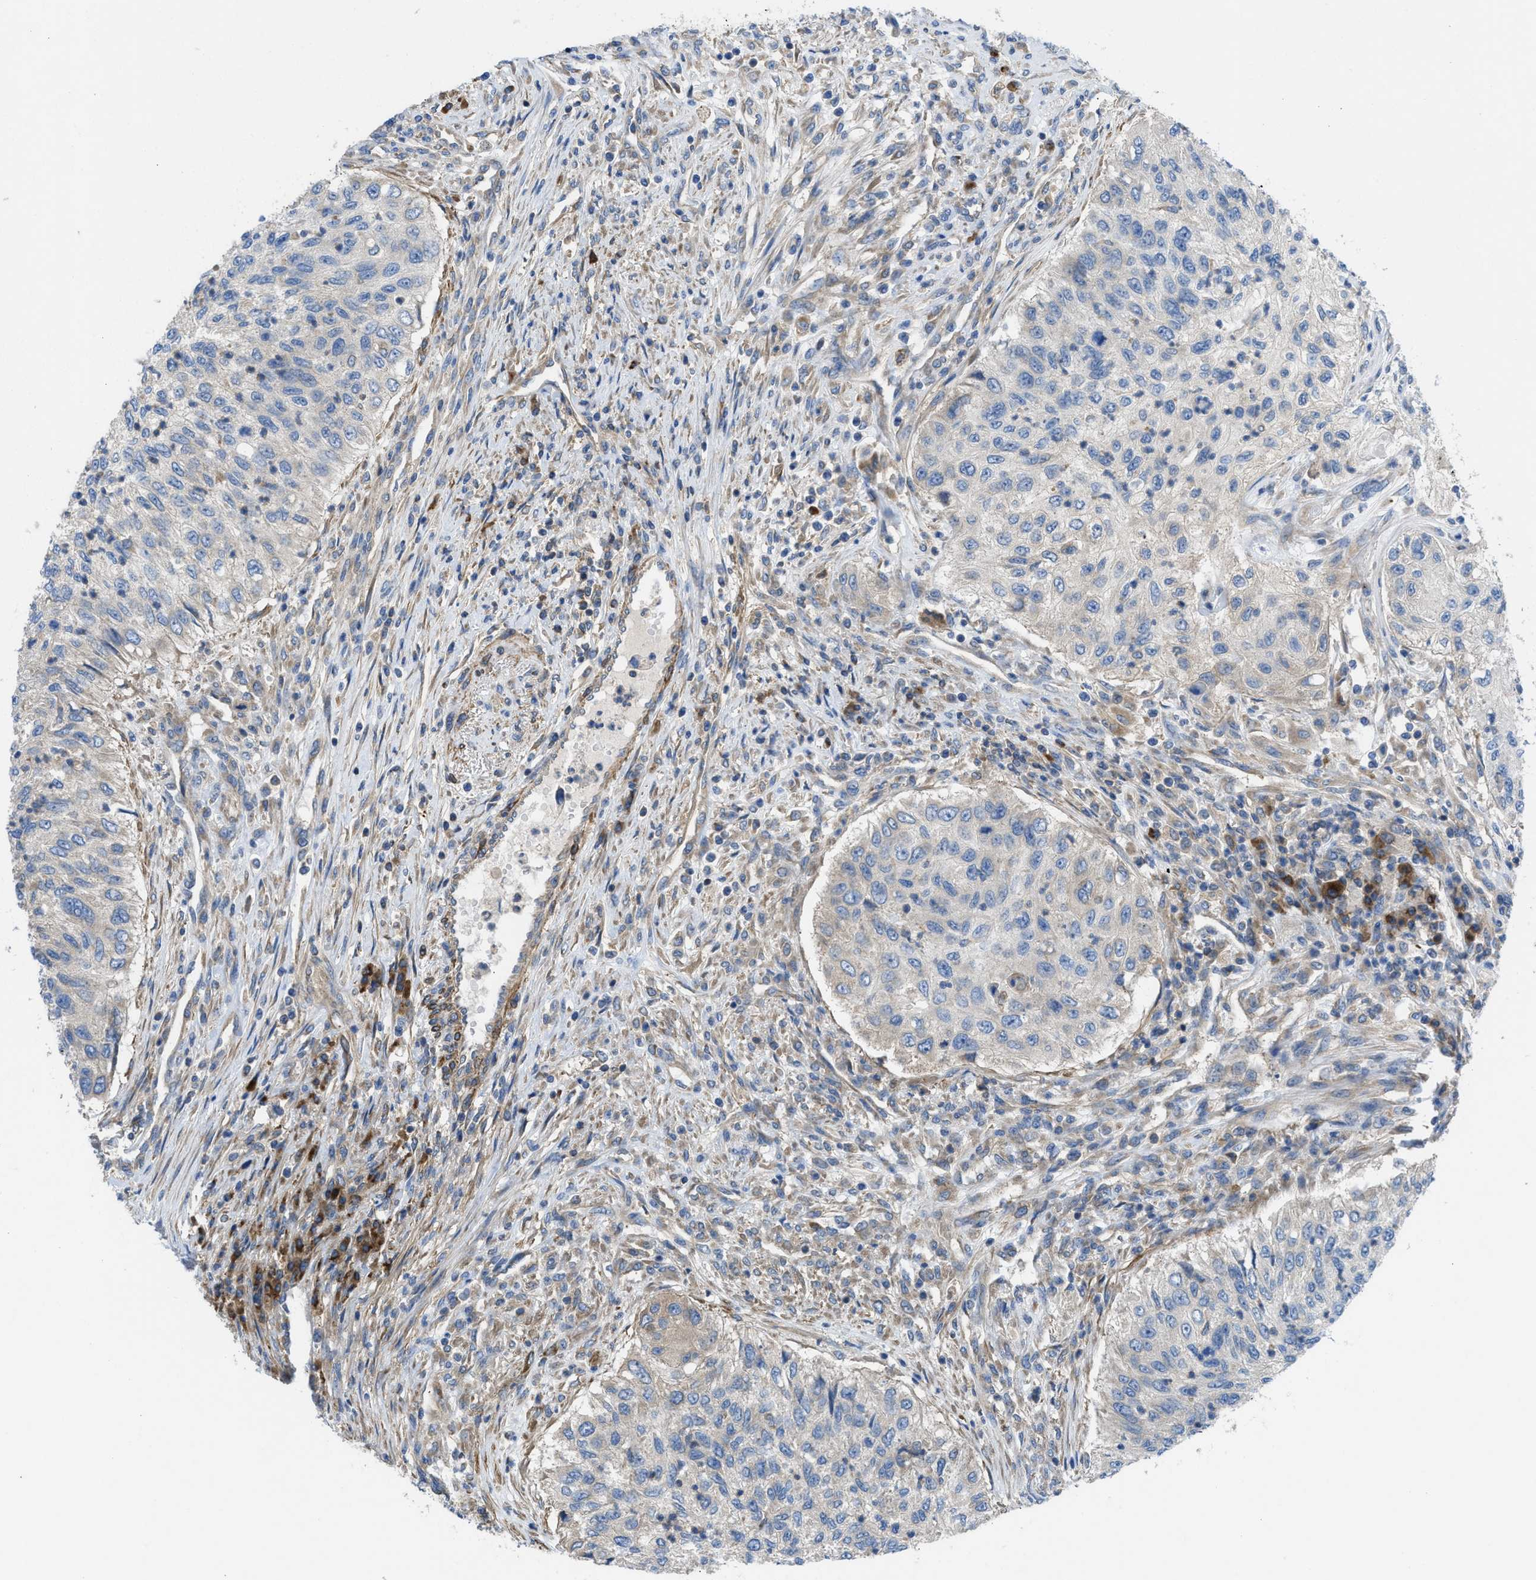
{"staining": {"intensity": "negative", "quantity": "none", "location": "none"}, "tissue": "urothelial cancer", "cell_type": "Tumor cells", "image_type": "cancer", "snomed": [{"axis": "morphology", "description": "Urothelial carcinoma, High grade"}, {"axis": "topography", "description": "Urinary bladder"}], "caption": "Immunohistochemistry micrograph of urothelial cancer stained for a protein (brown), which exhibits no expression in tumor cells.", "gene": "CHKB", "patient": {"sex": "female", "age": 60}}